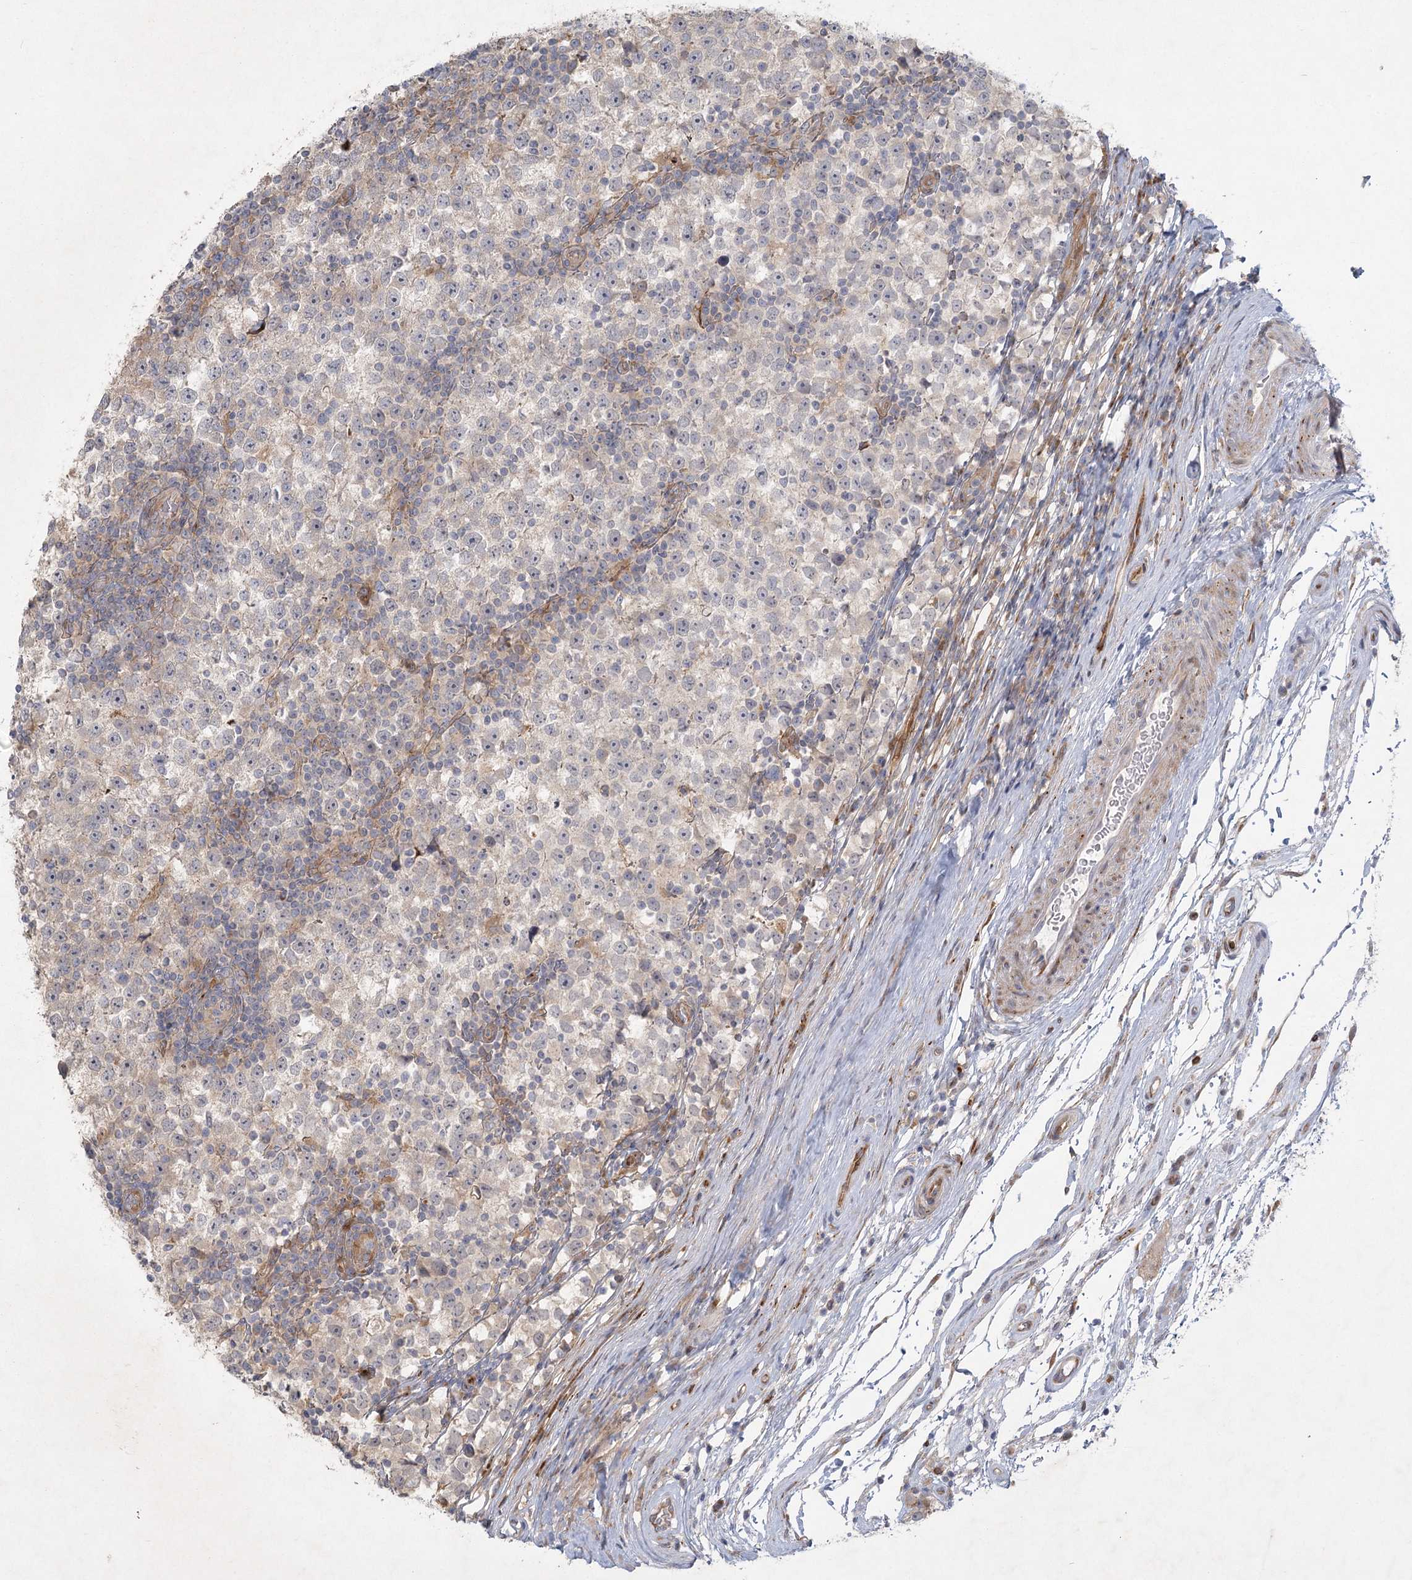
{"staining": {"intensity": "negative", "quantity": "none", "location": "none"}, "tissue": "testis cancer", "cell_type": "Tumor cells", "image_type": "cancer", "snomed": [{"axis": "morphology", "description": "Seminoma, NOS"}, {"axis": "topography", "description": "Testis"}], "caption": "Human testis cancer stained for a protein using IHC demonstrates no positivity in tumor cells.", "gene": "FAM110C", "patient": {"sex": "male", "age": 65}}